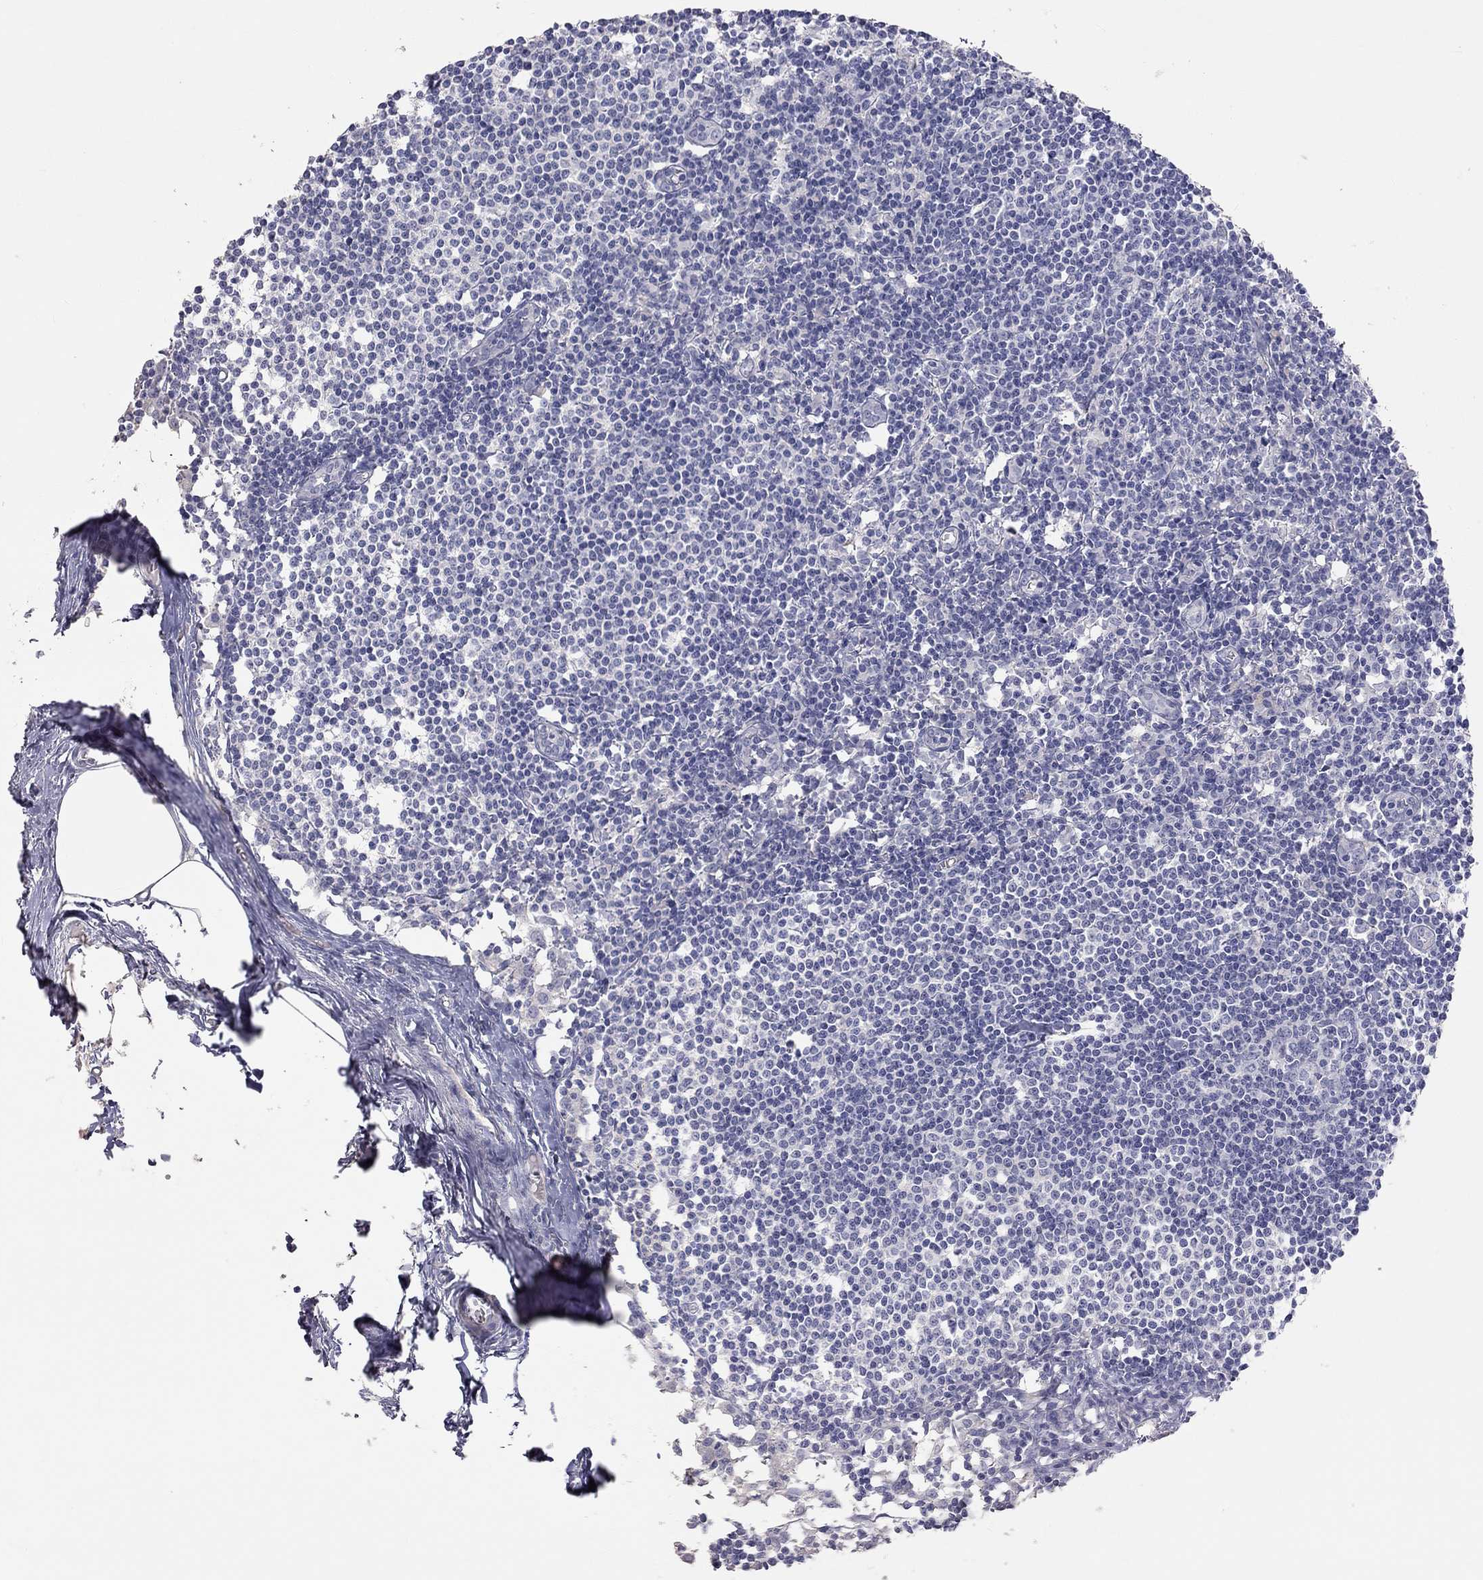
{"staining": {"intensity": "negative", "quantity": "none", "location": "none"}, "tissue": "lymph node", "cell_type": "Germinal center cells", "image_type": "normal", "snomed": [{"axis": "morphology", "description": "Normal tissue, NOS"}, {"axis": "topography", "description": "Lymph node"}], "caption": "This is an immunohistochemistry micrograph of unremarkable lymph node. There is no expression in germinal center cells.", "gene": "PCDHGC5", "patient": {"sex": "male", "age": 59}}